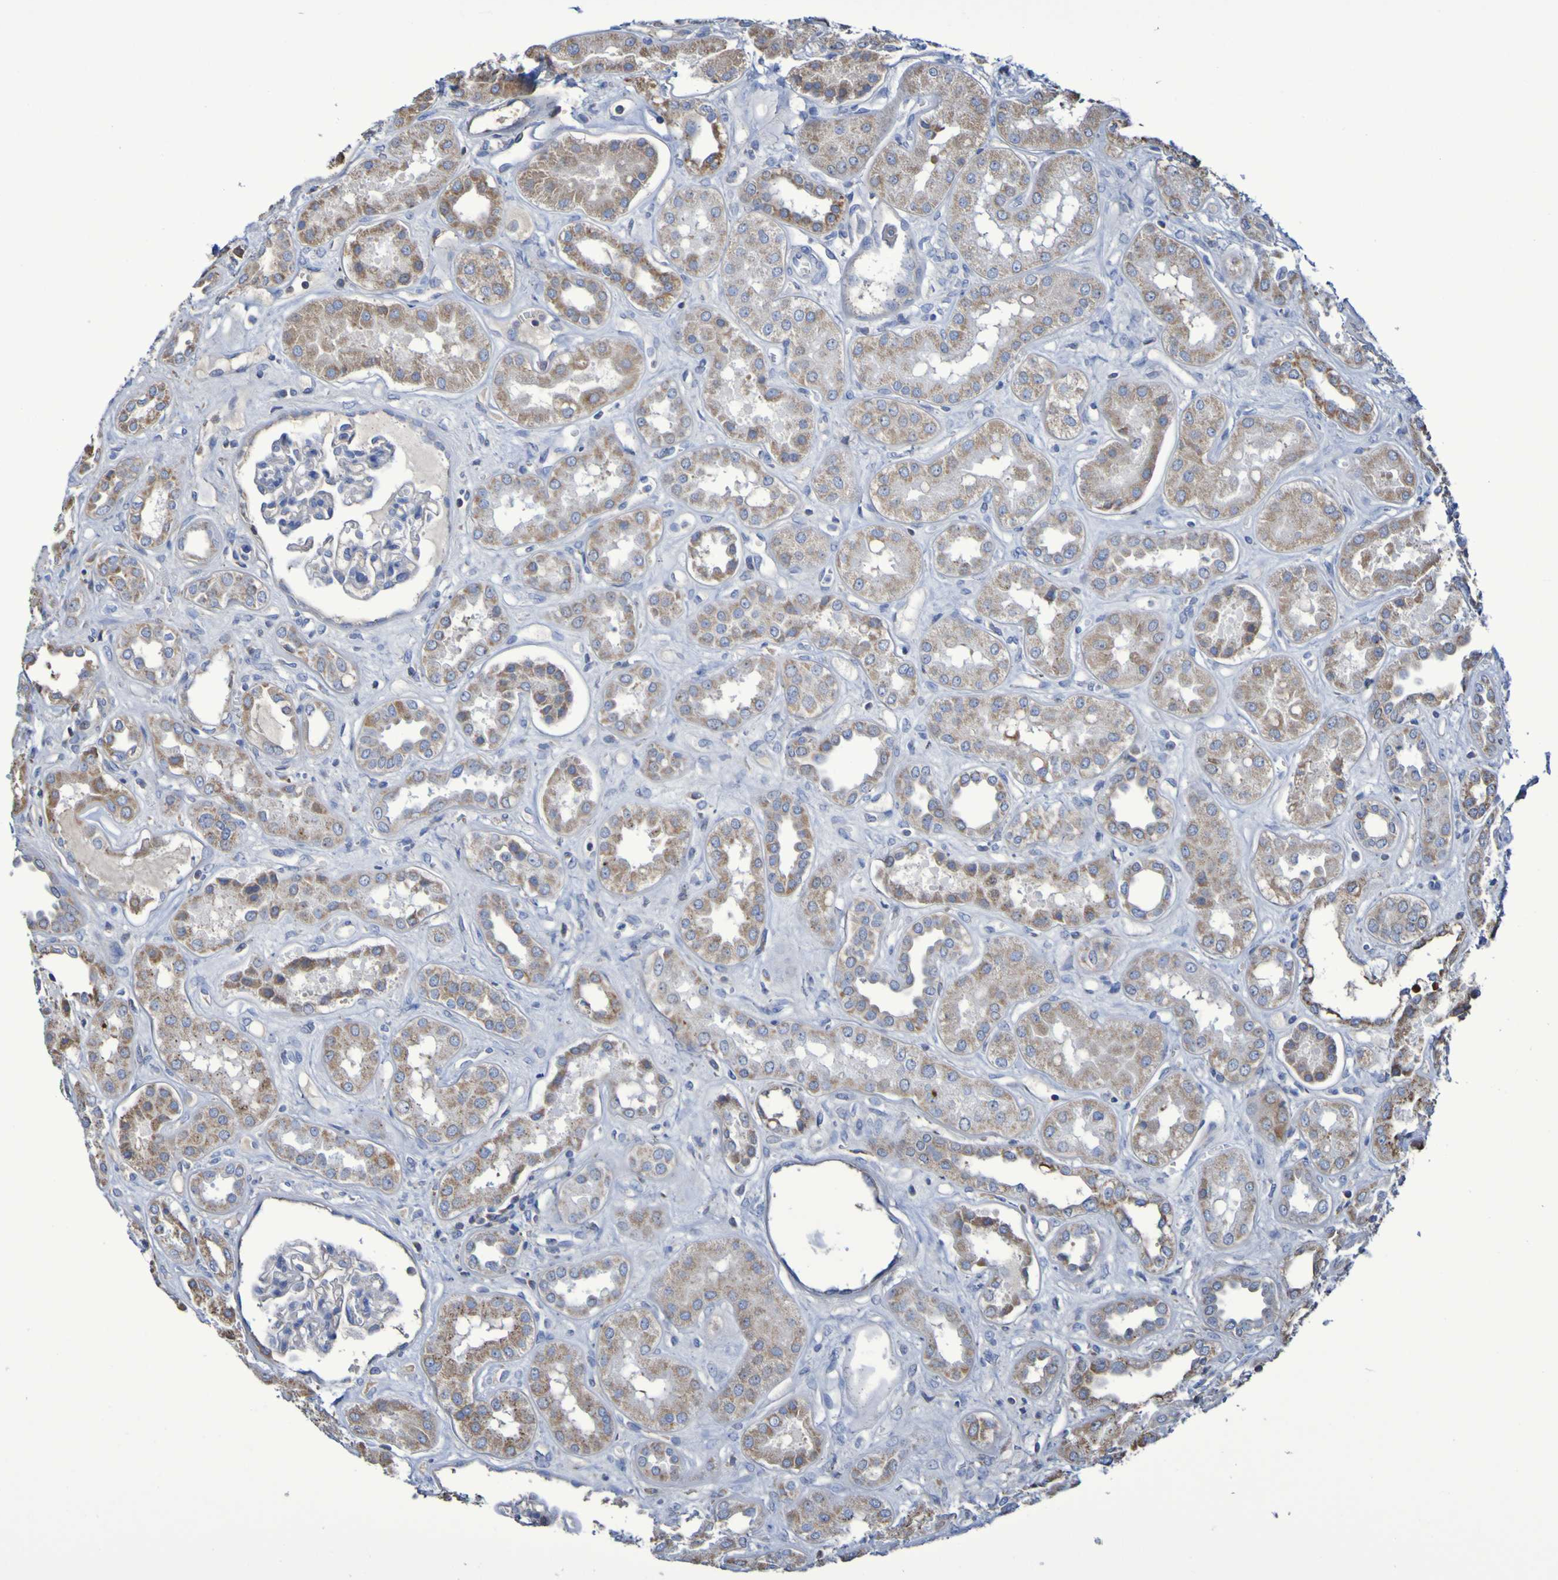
{"staining": {"intensity": "weak", "quantity": "<25%", "location": "cytoplasmic/membranous"}, "tissue": "kidney", "cell_type": "Cells in glomeruli", "image_type": "normal", "snomed": [{"axis": "morphology", "description": "Normal tissue, NOS"}, {"axis": "topography", "description": "Kidney"}], "caption": "The image shows no staining of cells in glomeruli in unremarkable kidney.", "gene": "CNTN2", "patient": {"sex": "male", "age": 59}}